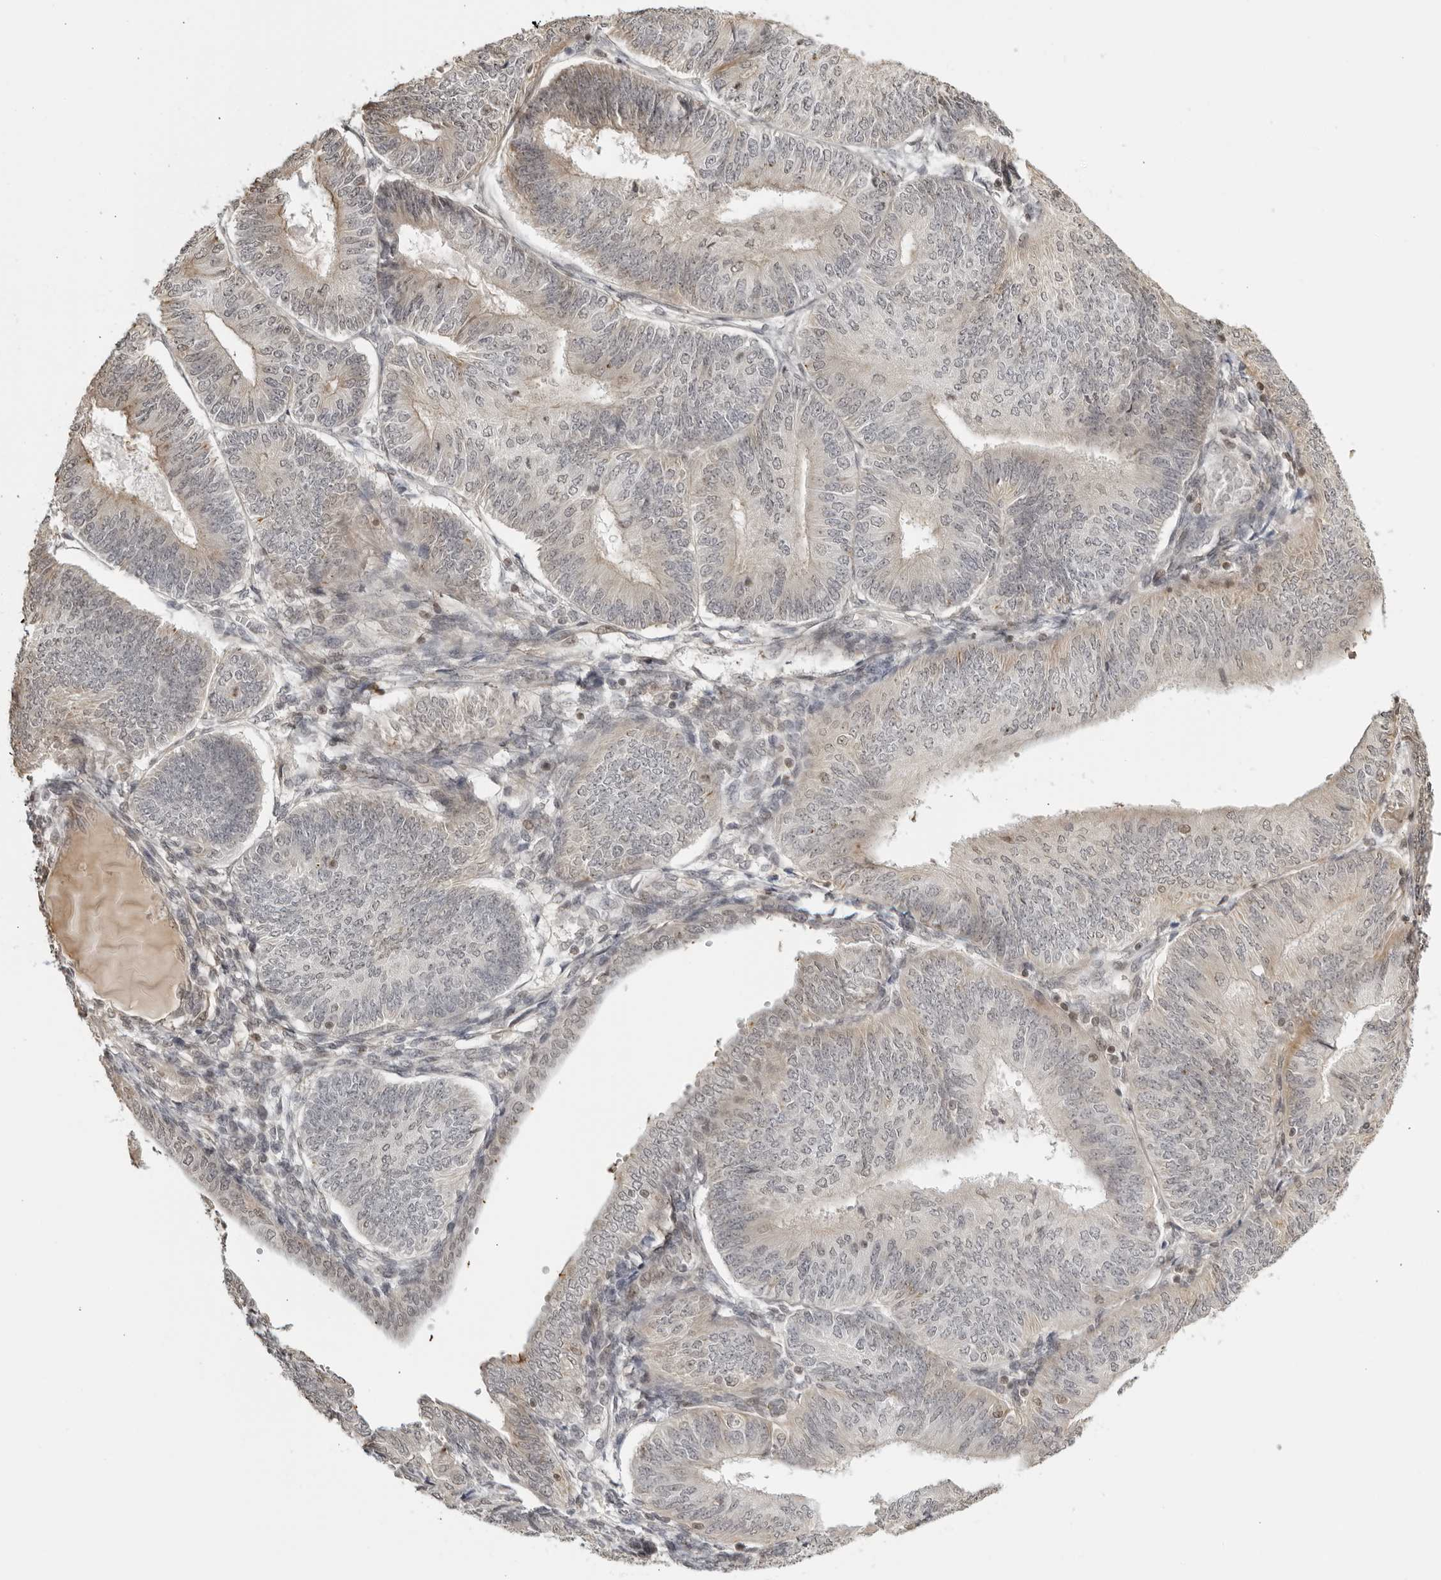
{"staining": {"intensity": "negative", "quantity": "none", "location": "none"}, "tissue": "endometrial cancer", "cell_type": "Tumor cells", "image_type": "cancer", "snomed": [{"axis": "morphology", "description": "Adenocarcinoma, NOS"}, {"axis": "topography", "description": "Endometrium"}], "caption": "Immunohistochemical staining of human endometrial cancer shows no significant expression in tumor cells. The staining was performed using DAB to visualize the protein expression in brown, while the nuclei were stained in blue with hematoxylin (Magnification: 20x).", "gene": "TCF21", "patient": {"sex": "female", "age": 58}}